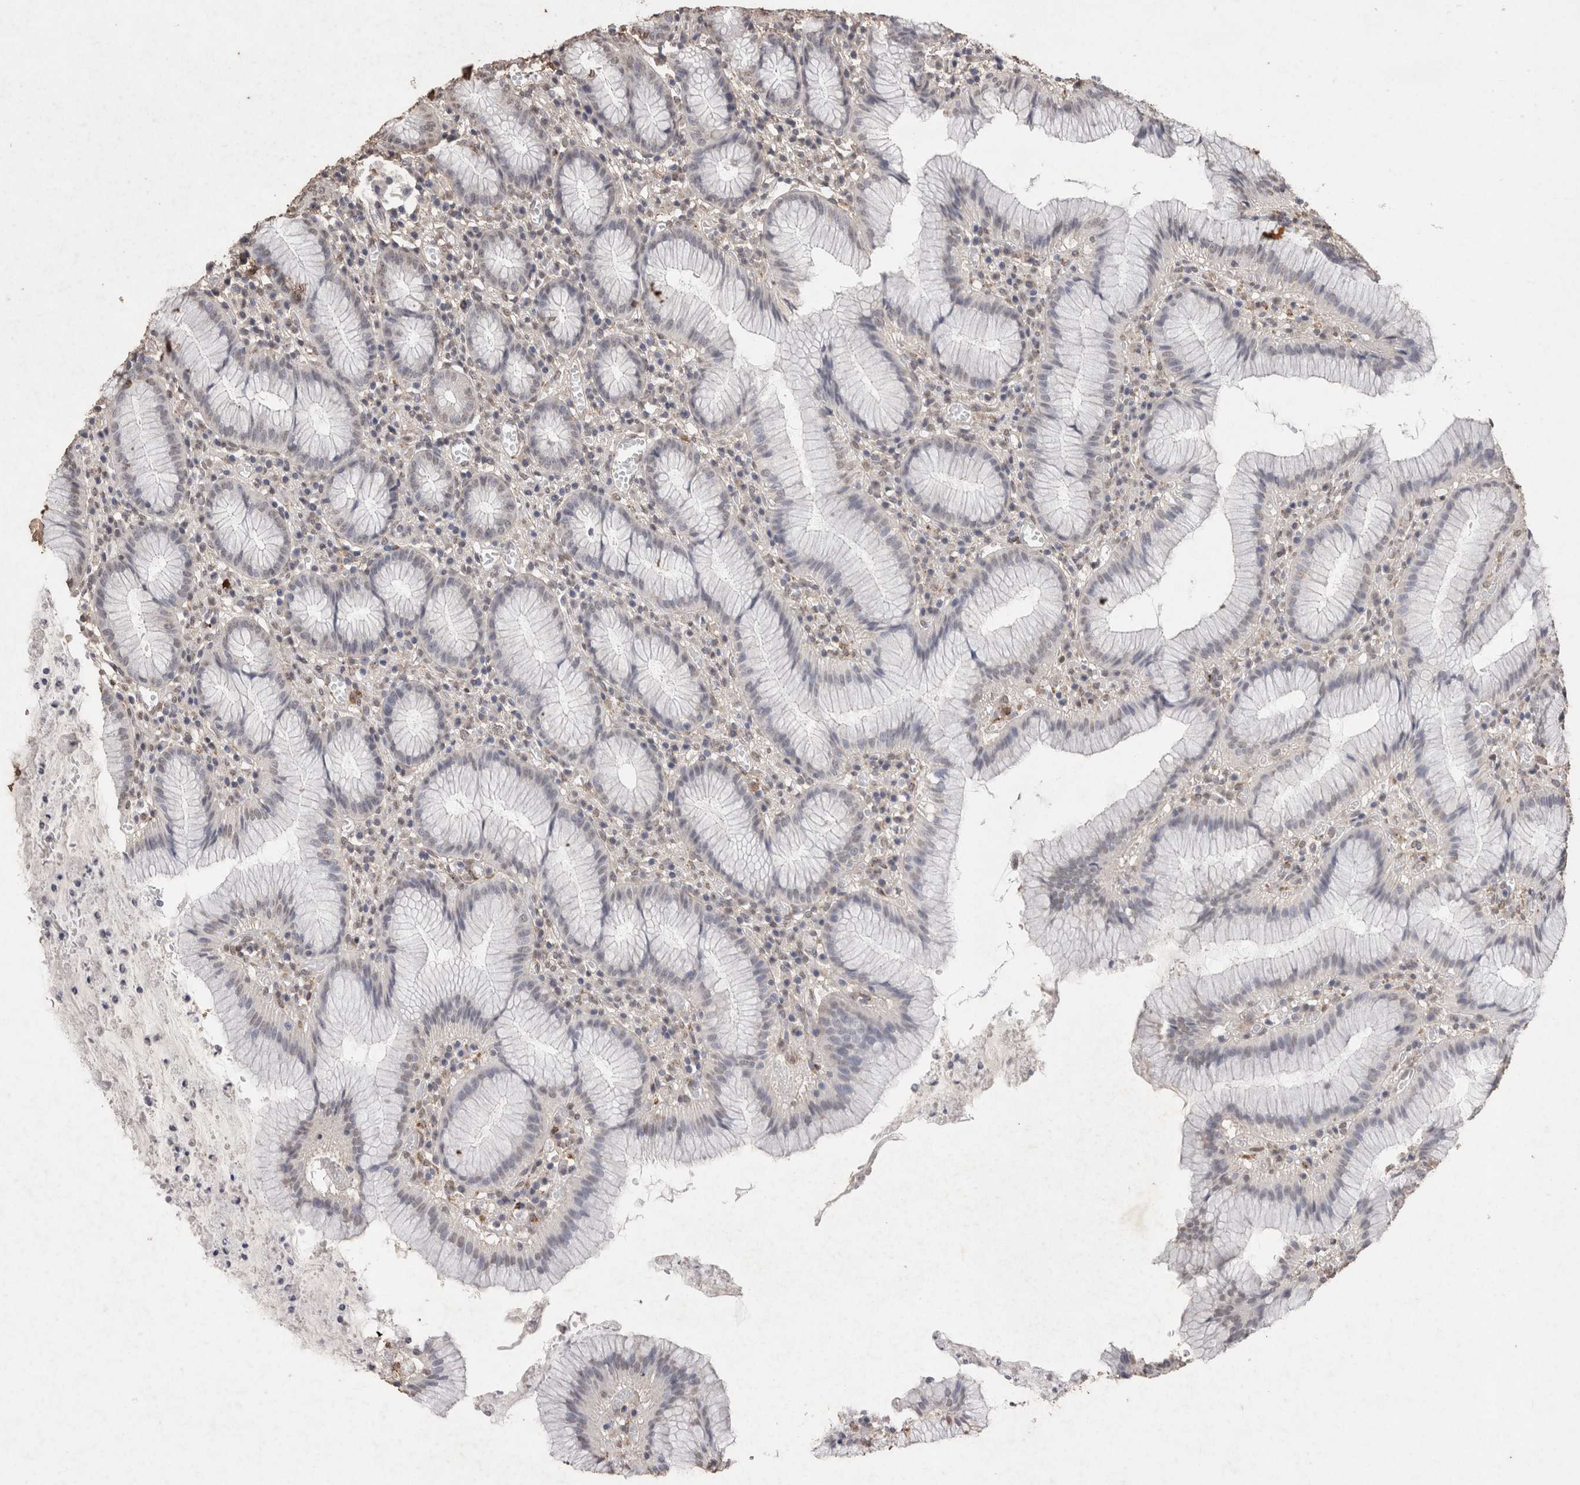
{"staining": {"intensity": "weak", "quantity": "25%-75%", "location": "nuclear"}, "tissue": "stomach", "cell_type": "Glandular cells", "image_type": "normal", "snomed": [{"axis": "morphology", "description": "Normal tissue, NOS"}, {"axis": "topography", "description": "Stomach"}], "caption": "DAB immunohistochemical staining of unremarkable human stomach shows weak nuclear protein expression in about 25%-75% of glandular cells. The staining was performed using DAB (3,3'-diaminobenzidine), with brown indicating positive protein expression. Nuclei are stained blue with hematoxylin.", "gene": "C1QTNF5", "patient": {"sex": "male", "age": 55}}